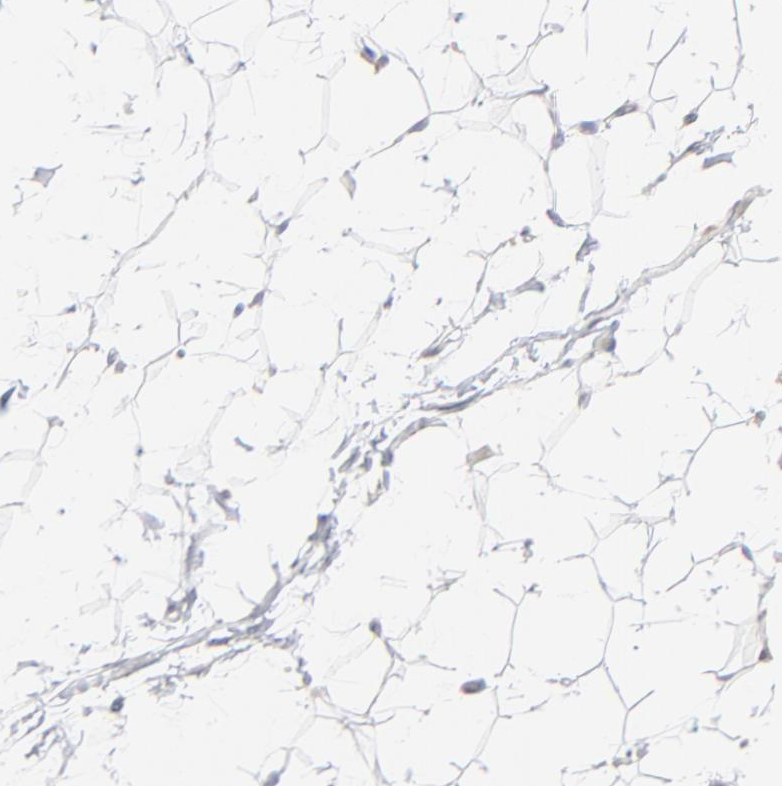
{"staining": {"intensity": "strong", "quantity": "25%-75%", "location": "cytoplasmic/membranous"}, "tissue": "soft tissue", "cell_type": "Chondrocytes", "image_type": "normal", "snomed": [{"axis": "morphology", "description": "Normal tissue, NOS"}, {"axis": "topography", "description": "Soft tissue"}], "caption": "Immunohistochemistry photomicrograph of unremarkable human soft tissue stained for a protein (brown), which demonstrates high levels of strong cytoplasmic/membranous positivity in approximately 25%-75% of chondrocytes.", "gene": "AURKA", "patient": {"sex": "male", "age": 26}}